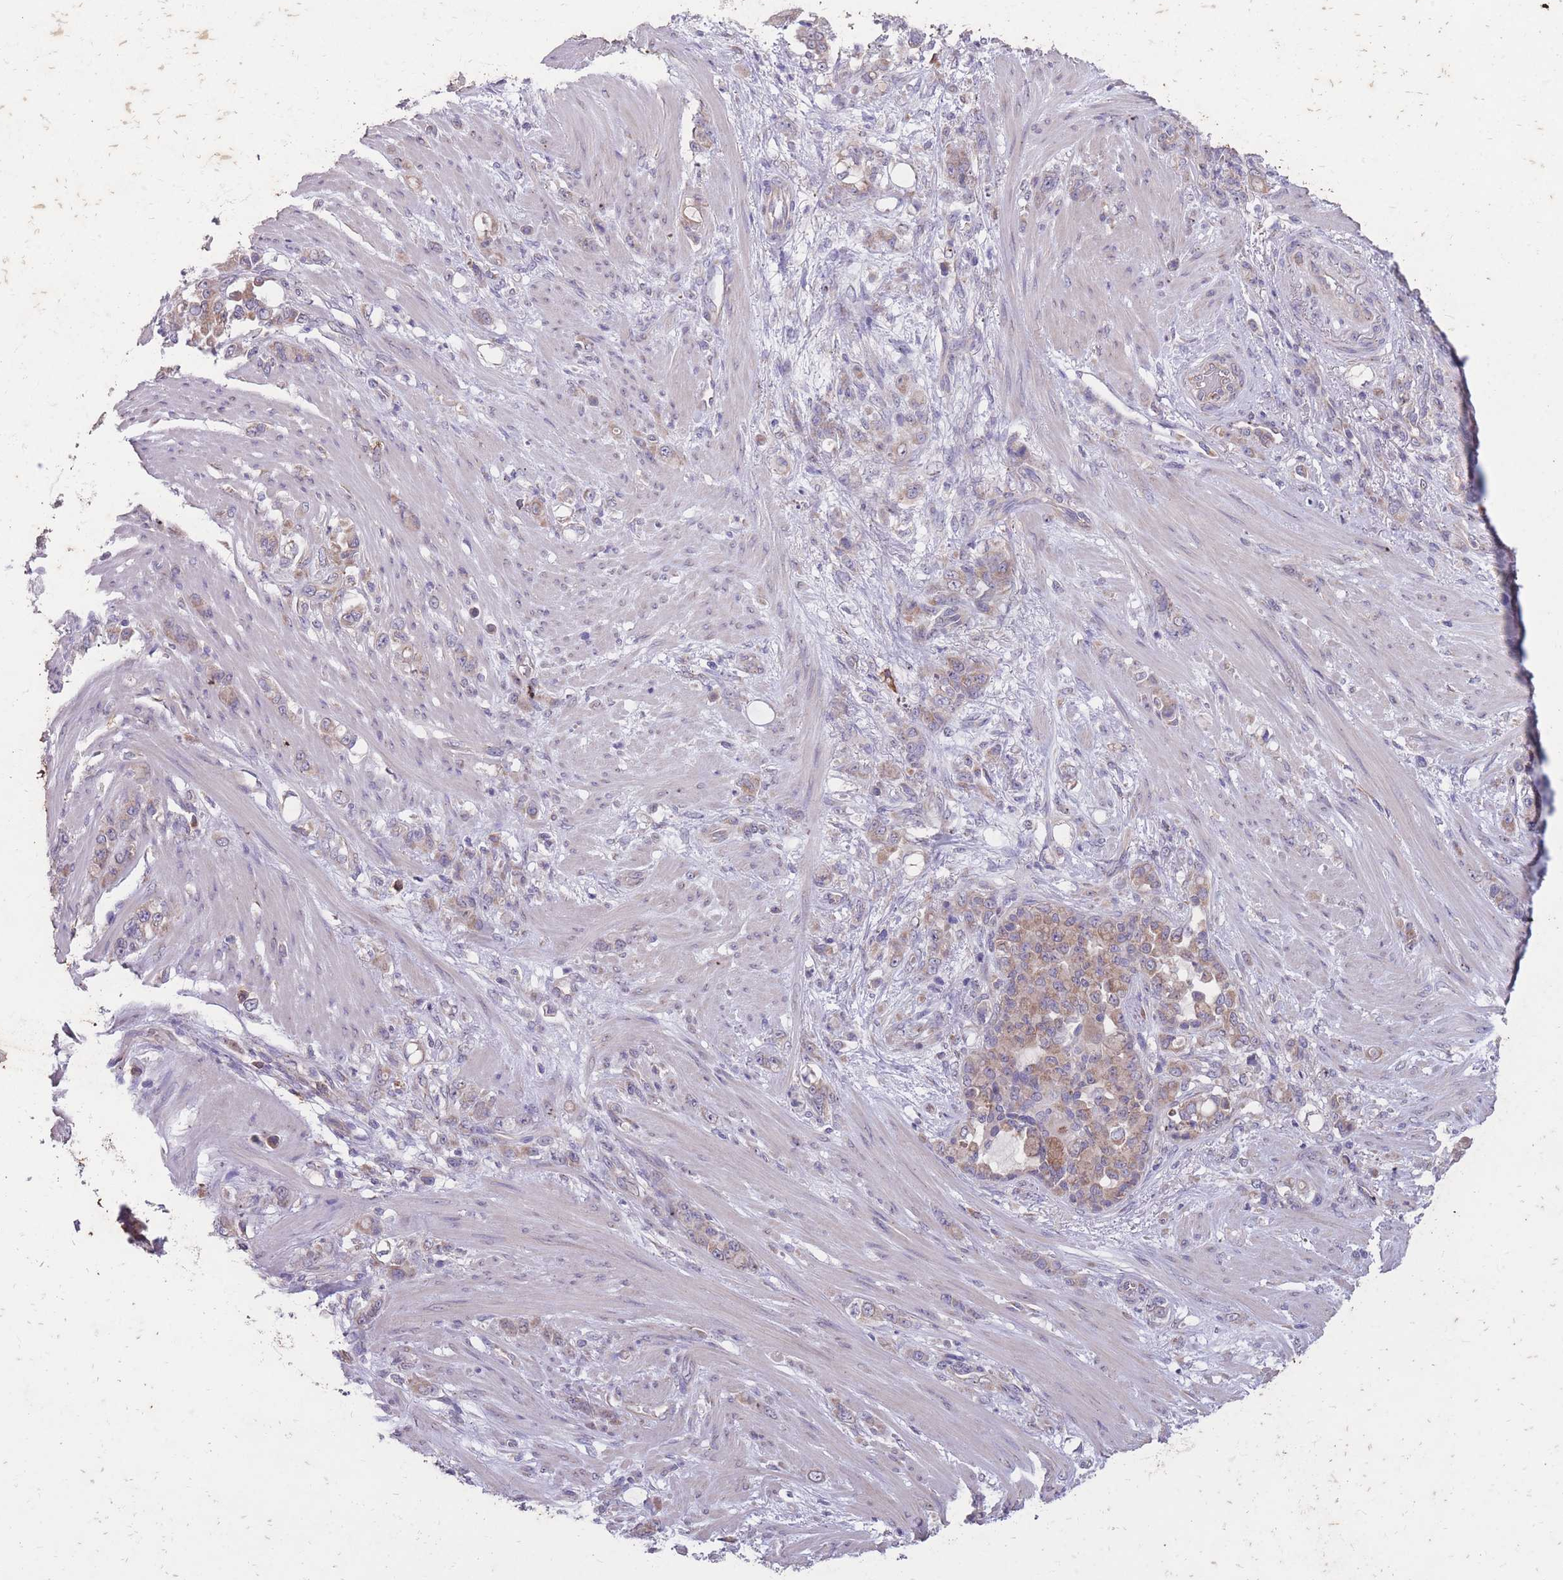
{"staining": {"intensity": "weak", "quantity": ">75%", "location": "cytoplasmic/membranous"}, "tissue": "stomach cancer", "cell_type": "Tumor cells", "image_type": "cancer", "snomed": [{"axis": "morphology", "description": "Normal tissue, NOS"}, {"axis": "morphology", "description": "Adenocarcinoma, NOS"}, {"axis": "topography", "description": "Stomach"}], "caption": "Stomach cancer stained with IHC displays weak cytoplasmic/membranous positivity in approximately >75% of tumor cells.", "gene": "STIM2", "patient": {"sex": "female", "age": 79}}